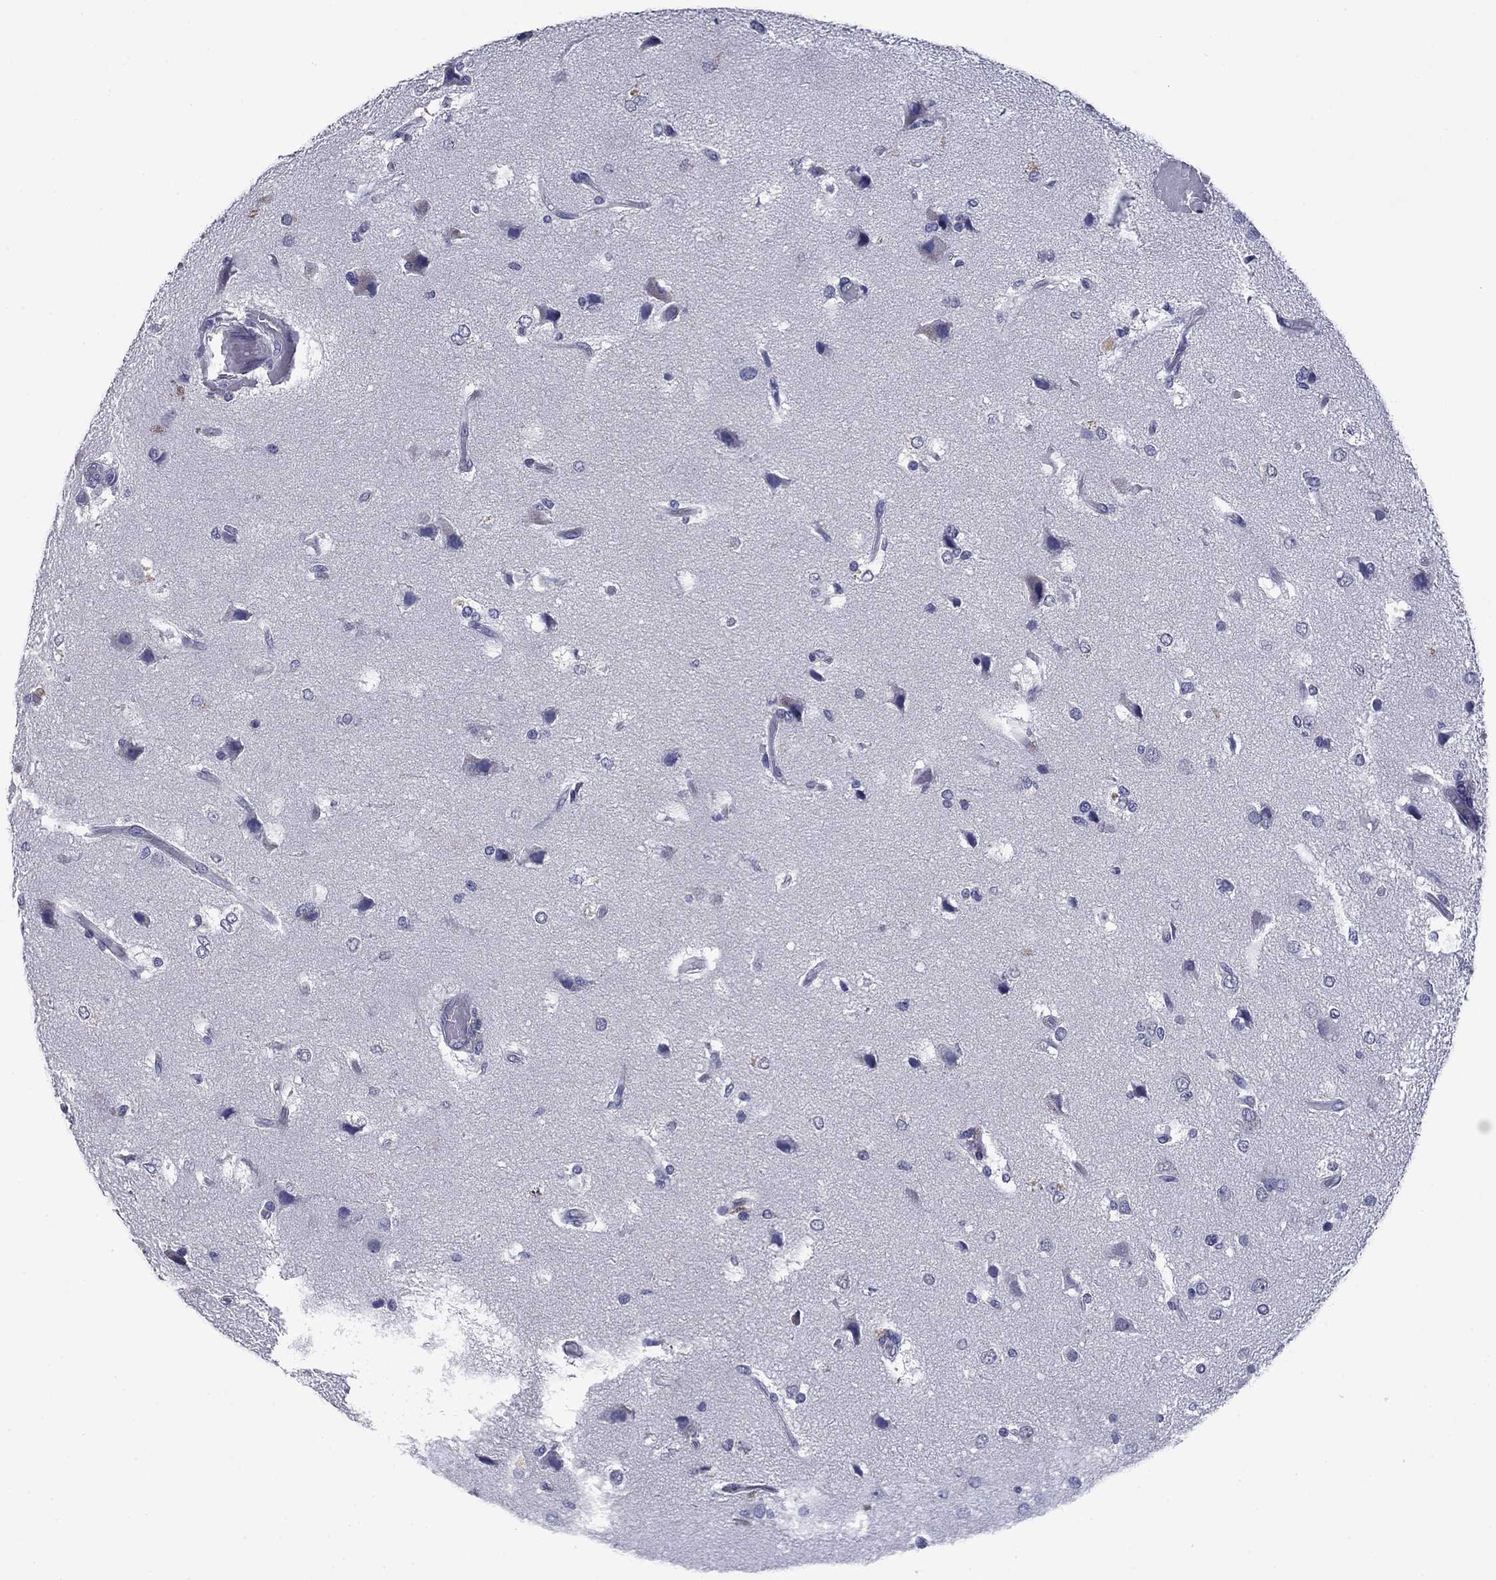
{"staining": {"intensity": "negative", "quantity": "none", "location": "none"}, "tissue": "glioma", "cell_type": "Tumor cells", "image_type": "cancer", "snomed": [{"axis": "morphology", "description": "Glioma, malignant, High grade"}, {"axis": "topography", "description": "Brain"}], "caption": "This is an IHC histopathology image of human glioma. There is no staining in tumor cells.", "gene": "HAO1", "patient": {"sex": "female", "age": 63}}